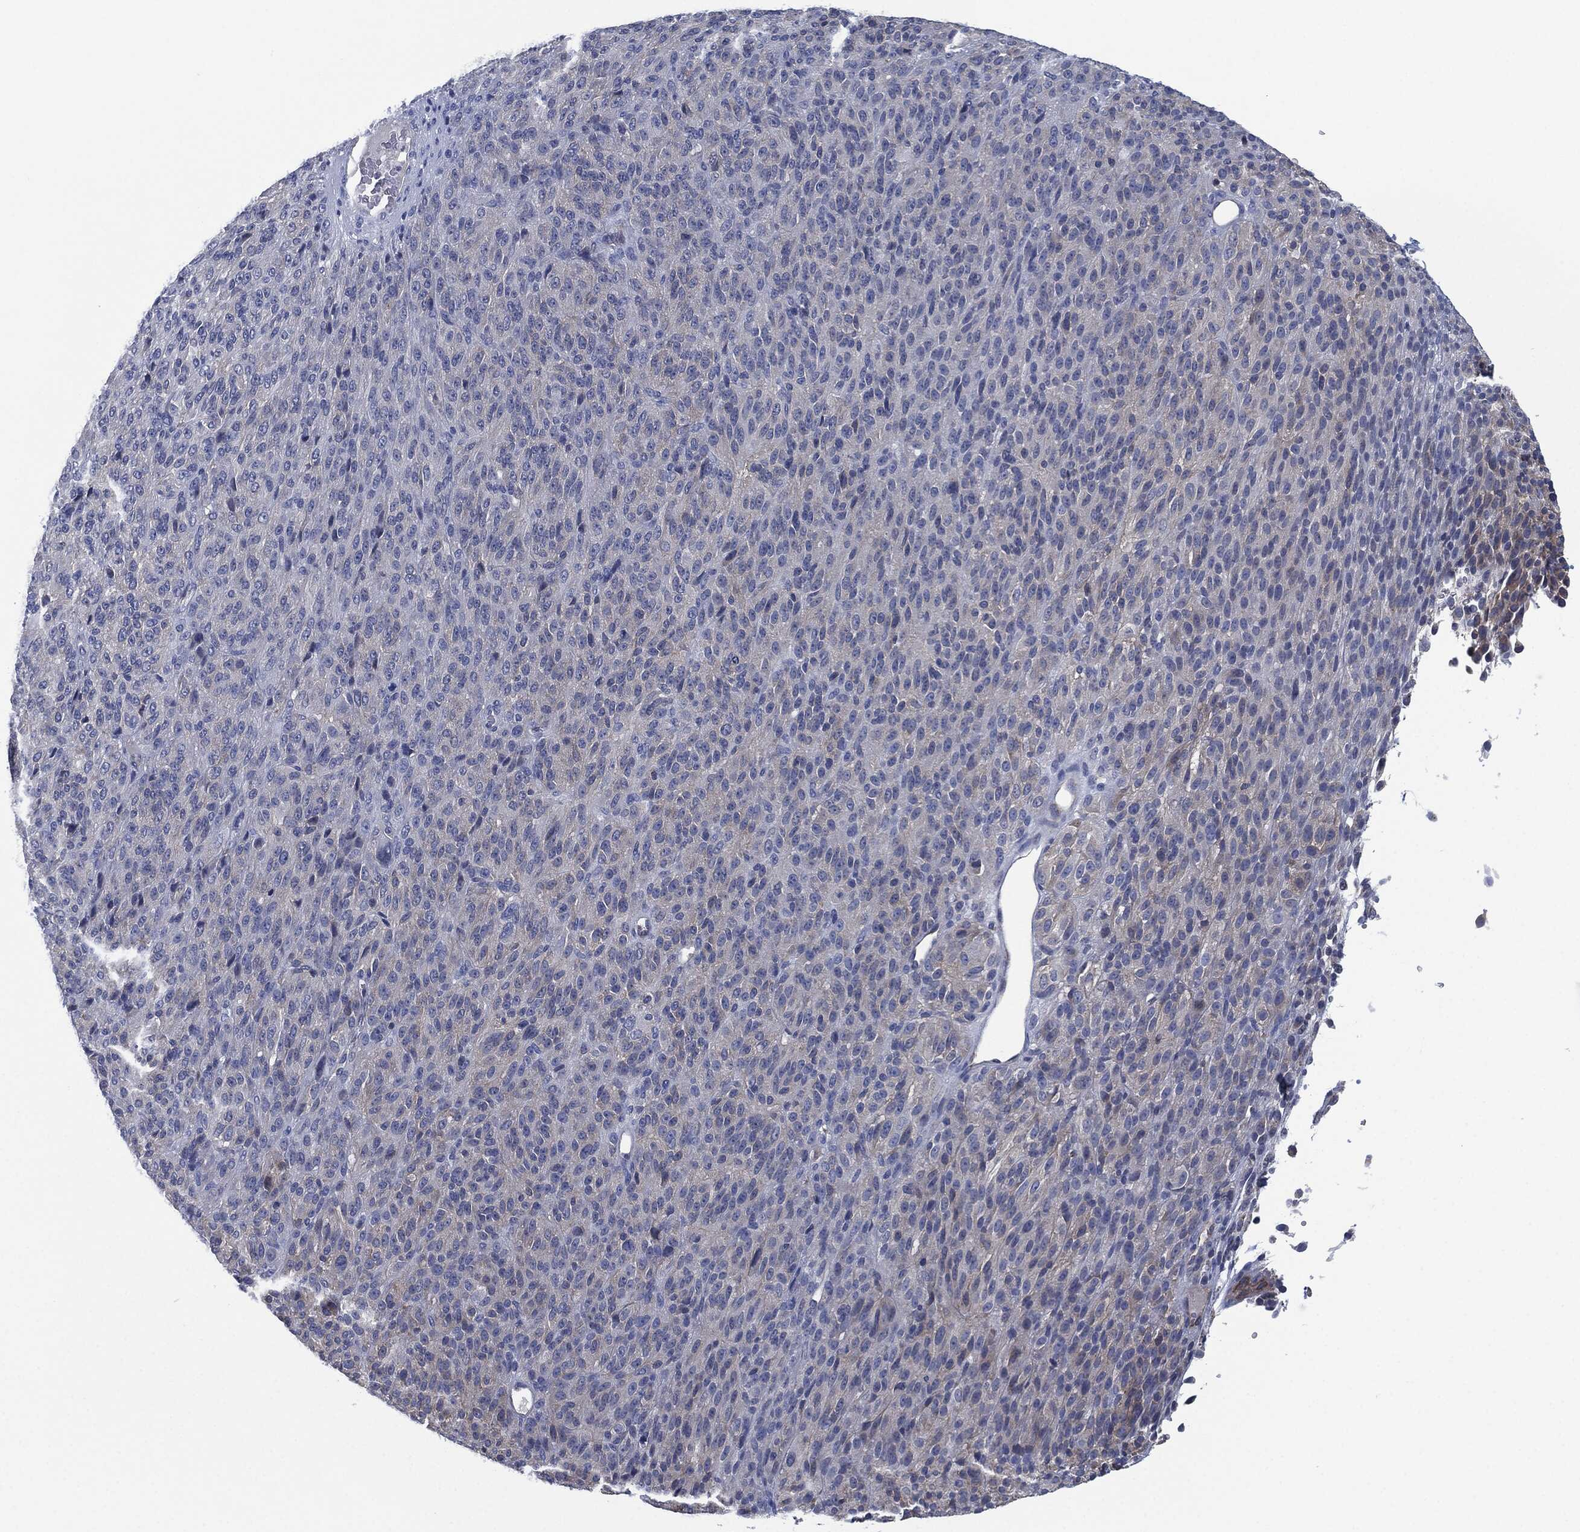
{"staining": {"intensity": "negative", "quantity": "none", "location": "none"}, "tissue": "melanoma", "cell_type": "Tumor cells", "image_type": "cancer", "snomed": [{"axis": "morphology", "description": "Malignant melanoma, Metastatic site"}, {"axis": "topography", "description": "Brain"}], "caption": "Tumor cells are negative for protein expression in human melanoma.", "gene": "SHROOM2", "patient": {"sex": "female", "age": 56}}